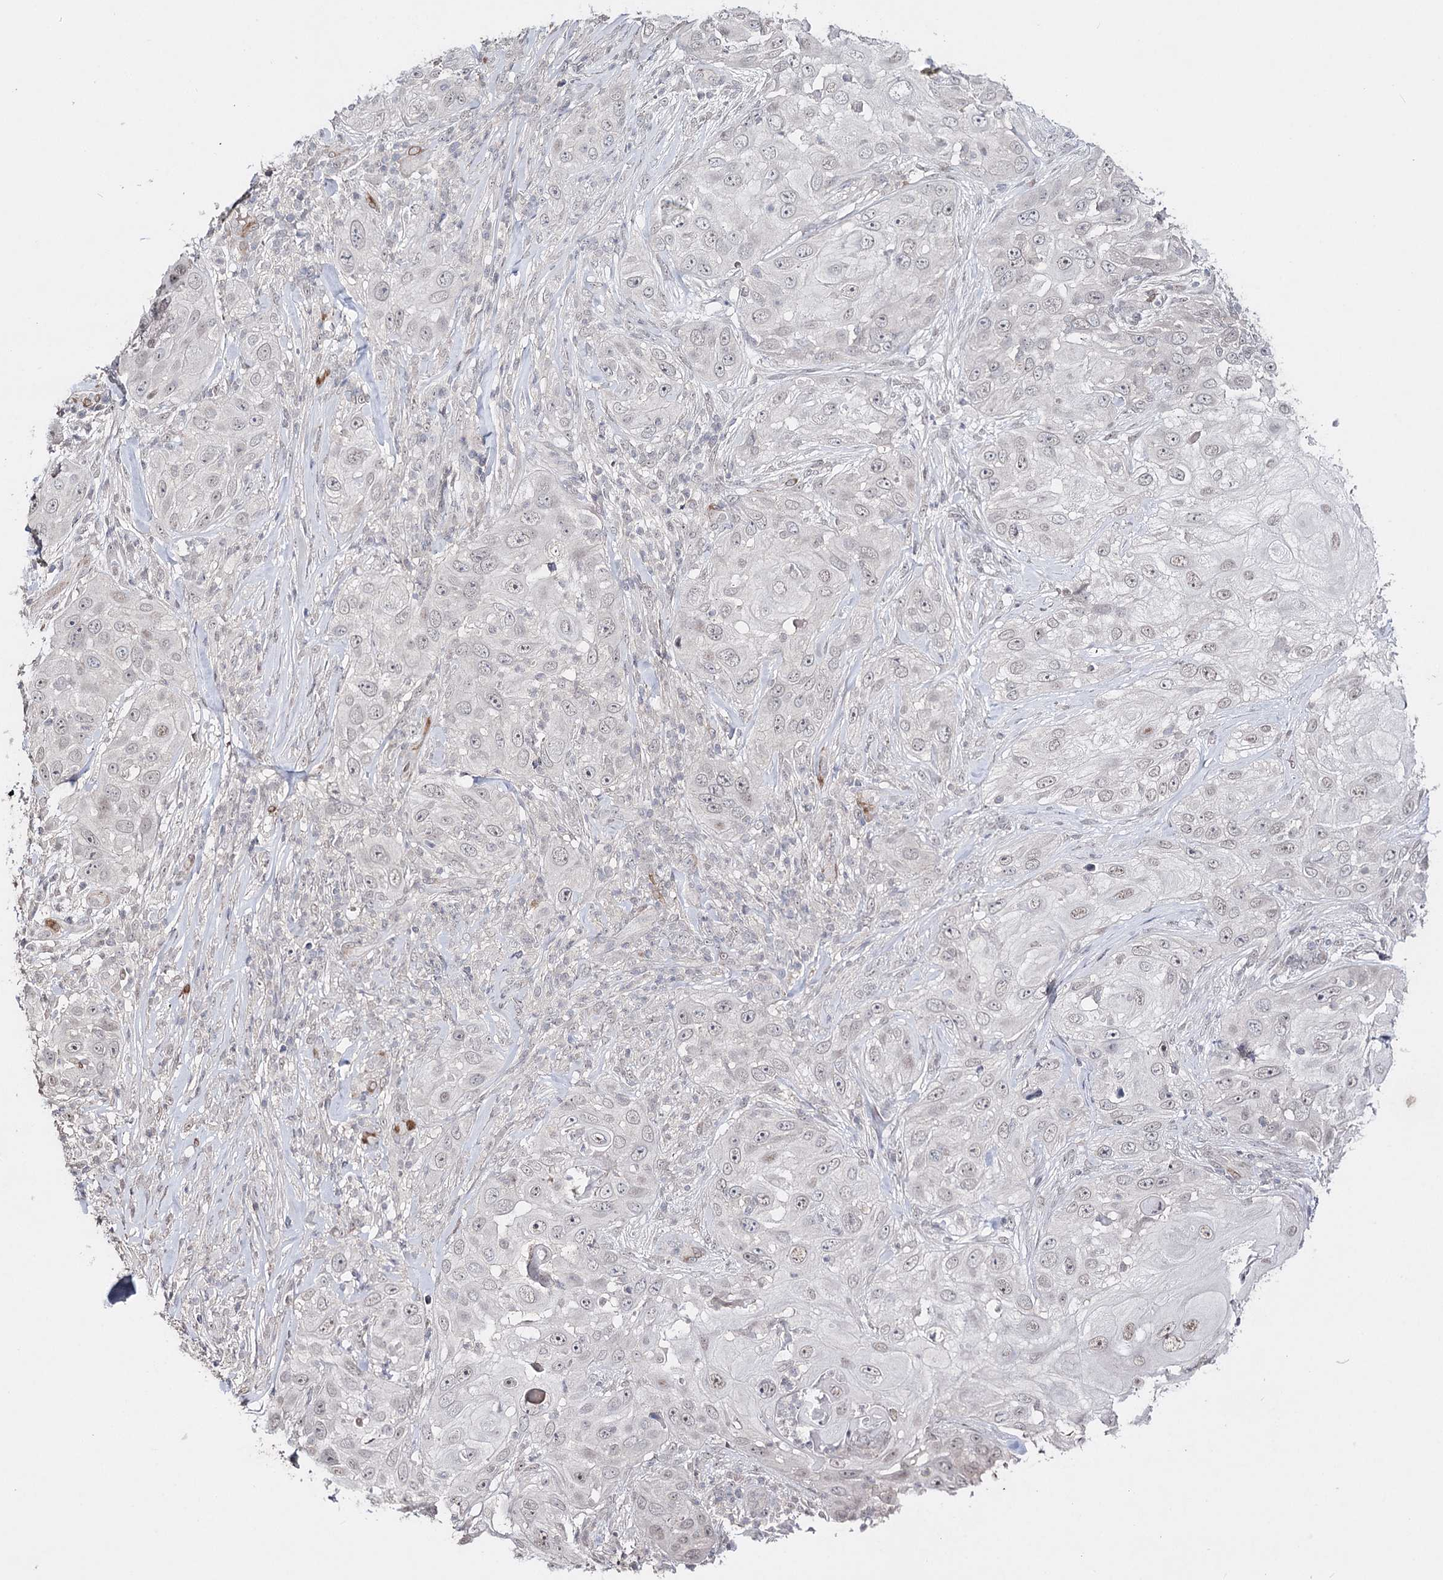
{"staining": {"intensity": "negative", "quantity": "none", "location": "none"}, "tissue": "skin cancer", "cell_type": "Tumor cells", "image_type": "cancer", "snomed": [{"axis": "morphology", "description": "Squamous cell carcinoma, NOS"}, {"axis": "topography", "description": "Skin"}], "caption": "A high-resolution histopathology image shows immunohistochemistry staining of skin squamous cell carcinoma, which reveals no significant positivity in tumor cells.", "gene": "HSD11B2", "patient": {"sex": "female", "age": 44}}